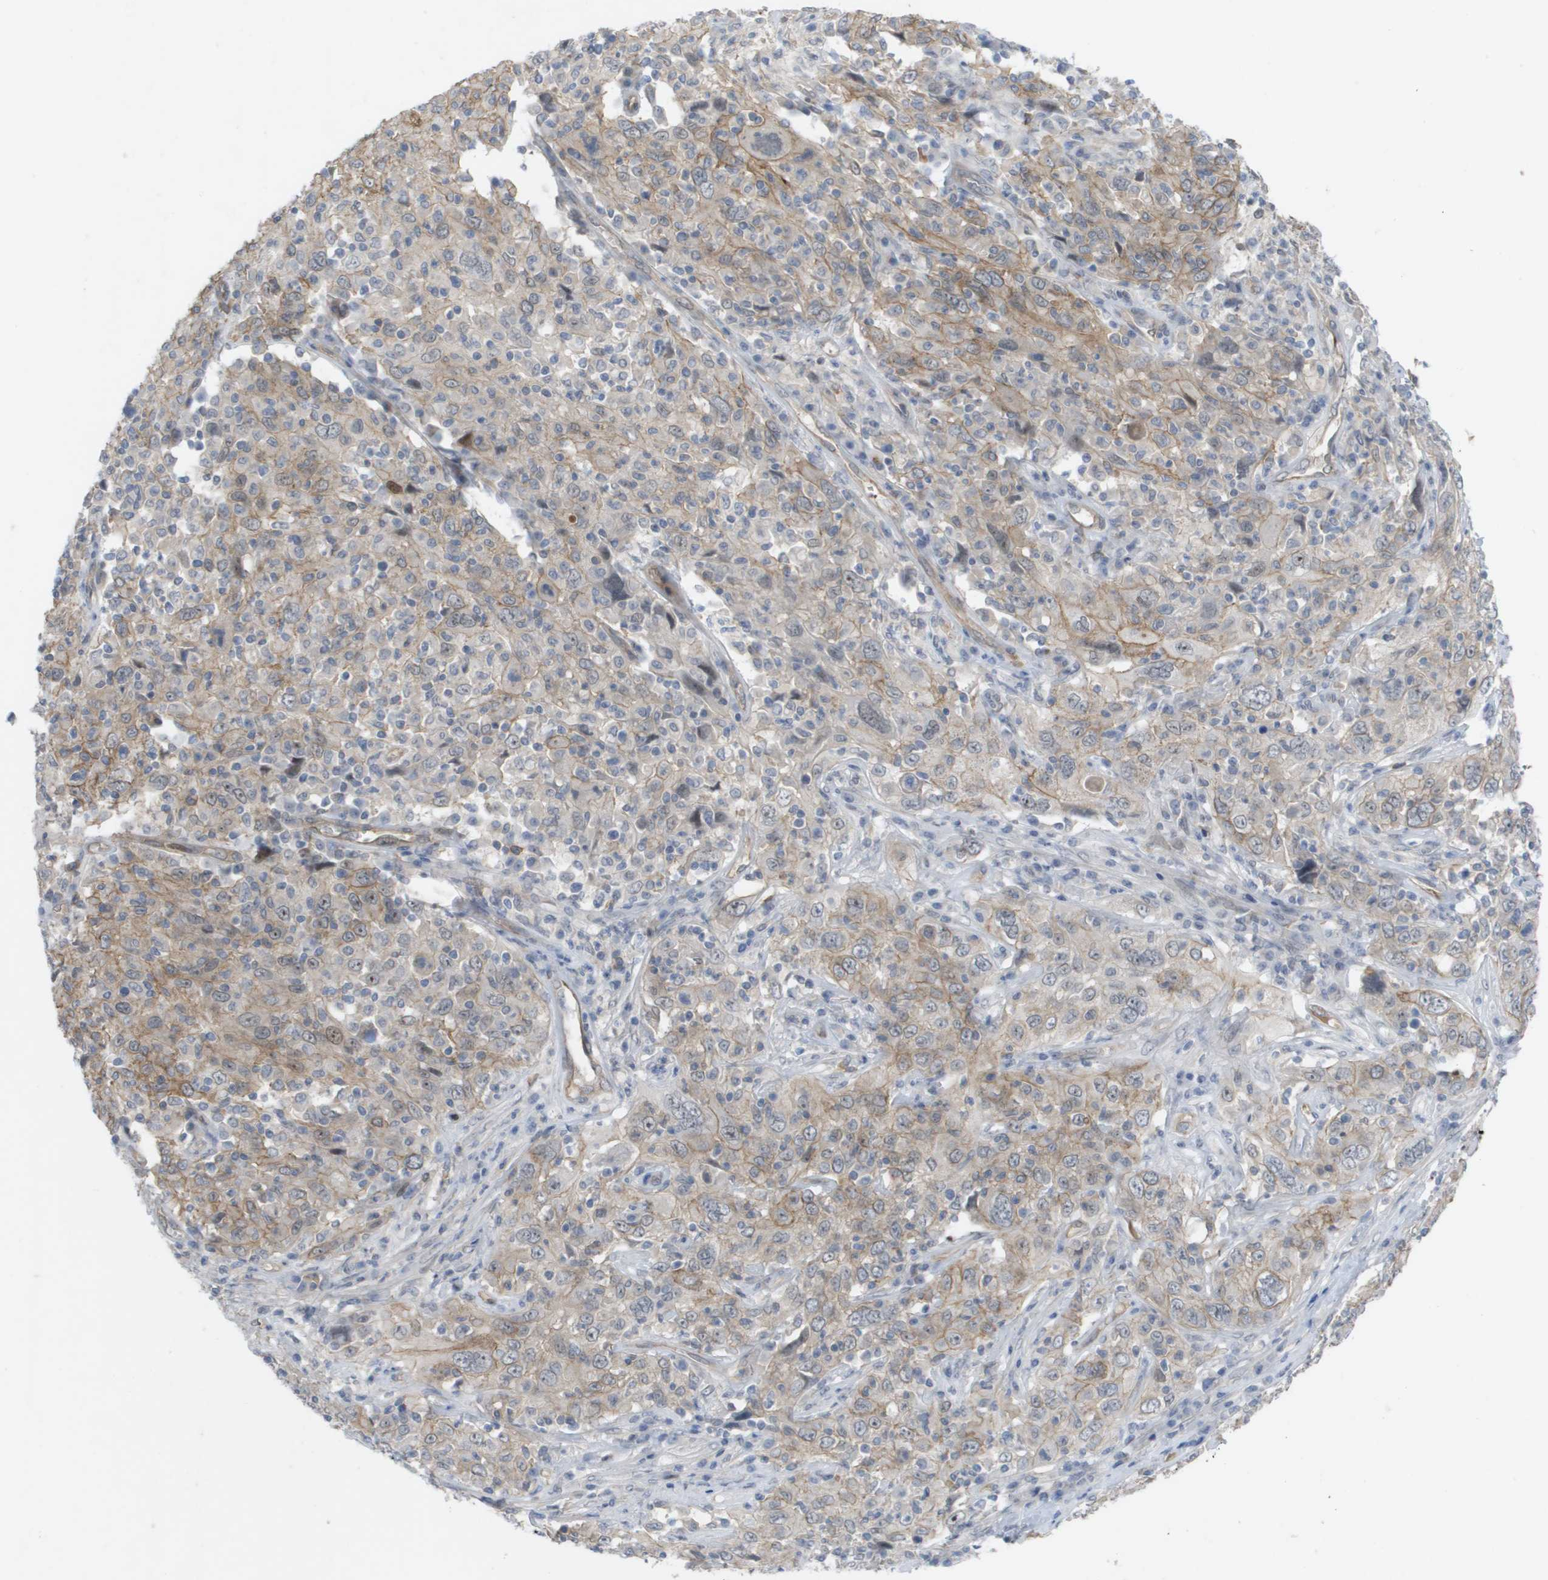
{"staining": {"intensity": "weak", "quantity": "25%-75%", "location": "cytoplasmic/membranous"}, "tissue": "cervical cancer", "cell_type": "Tumor cells", "image_type": "cancer", "snomed": [{"axis": "morphology", "description": "Squamous cell carcinoma, NOS"}, {"axis": "topography", "description": "Cervix"}], "caption": "Cervical cancer (squamous cell carcinoma) stained with IHC demonstrates weak cytoplasmic/membranous positivity in about 25%-75% of tumor cells.", "gene": "MTARC2", "patient": {"sex": "female", "age": 46}}